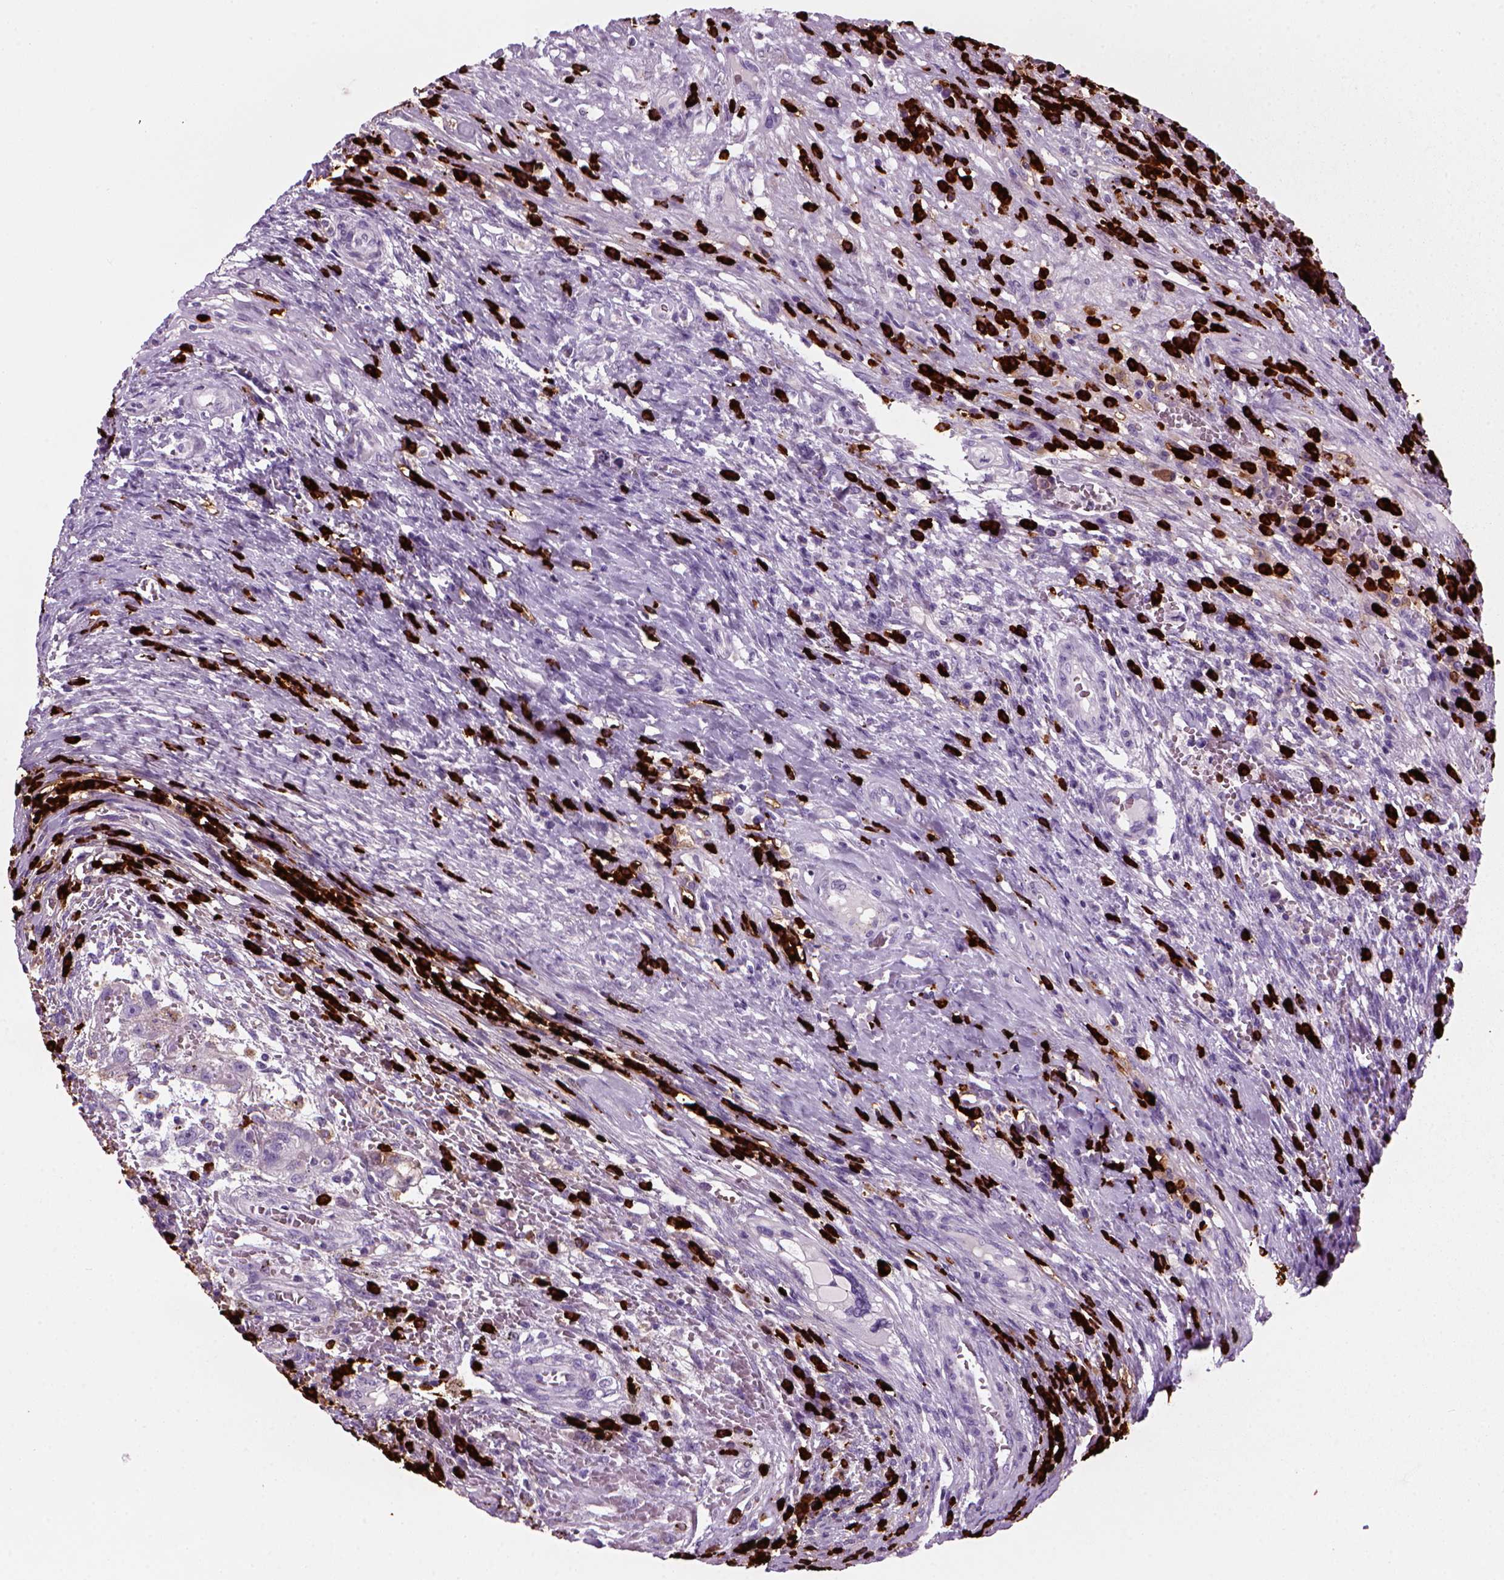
{"staining": {"intensity": "negative", "quantity": "none", "location": "none"}, "tissue": "testis cancer", "cell_type": "Tumor cells", "image_type": "cancer", "snomed": [{"axis": "morphology", "description": "Carcinoma, Embryonal, NOS"}, {"axis": "topography", "description": "Testis"}], "caption": "Immunohistochemistry histopathology image of neoplastic tissue: testis cancer (embryonal carcinoma) stained with DAB shows no significant protein positivity in tumor cells.", "gene": "MZB1", "patient": {"sex": "male", "age": 26}}